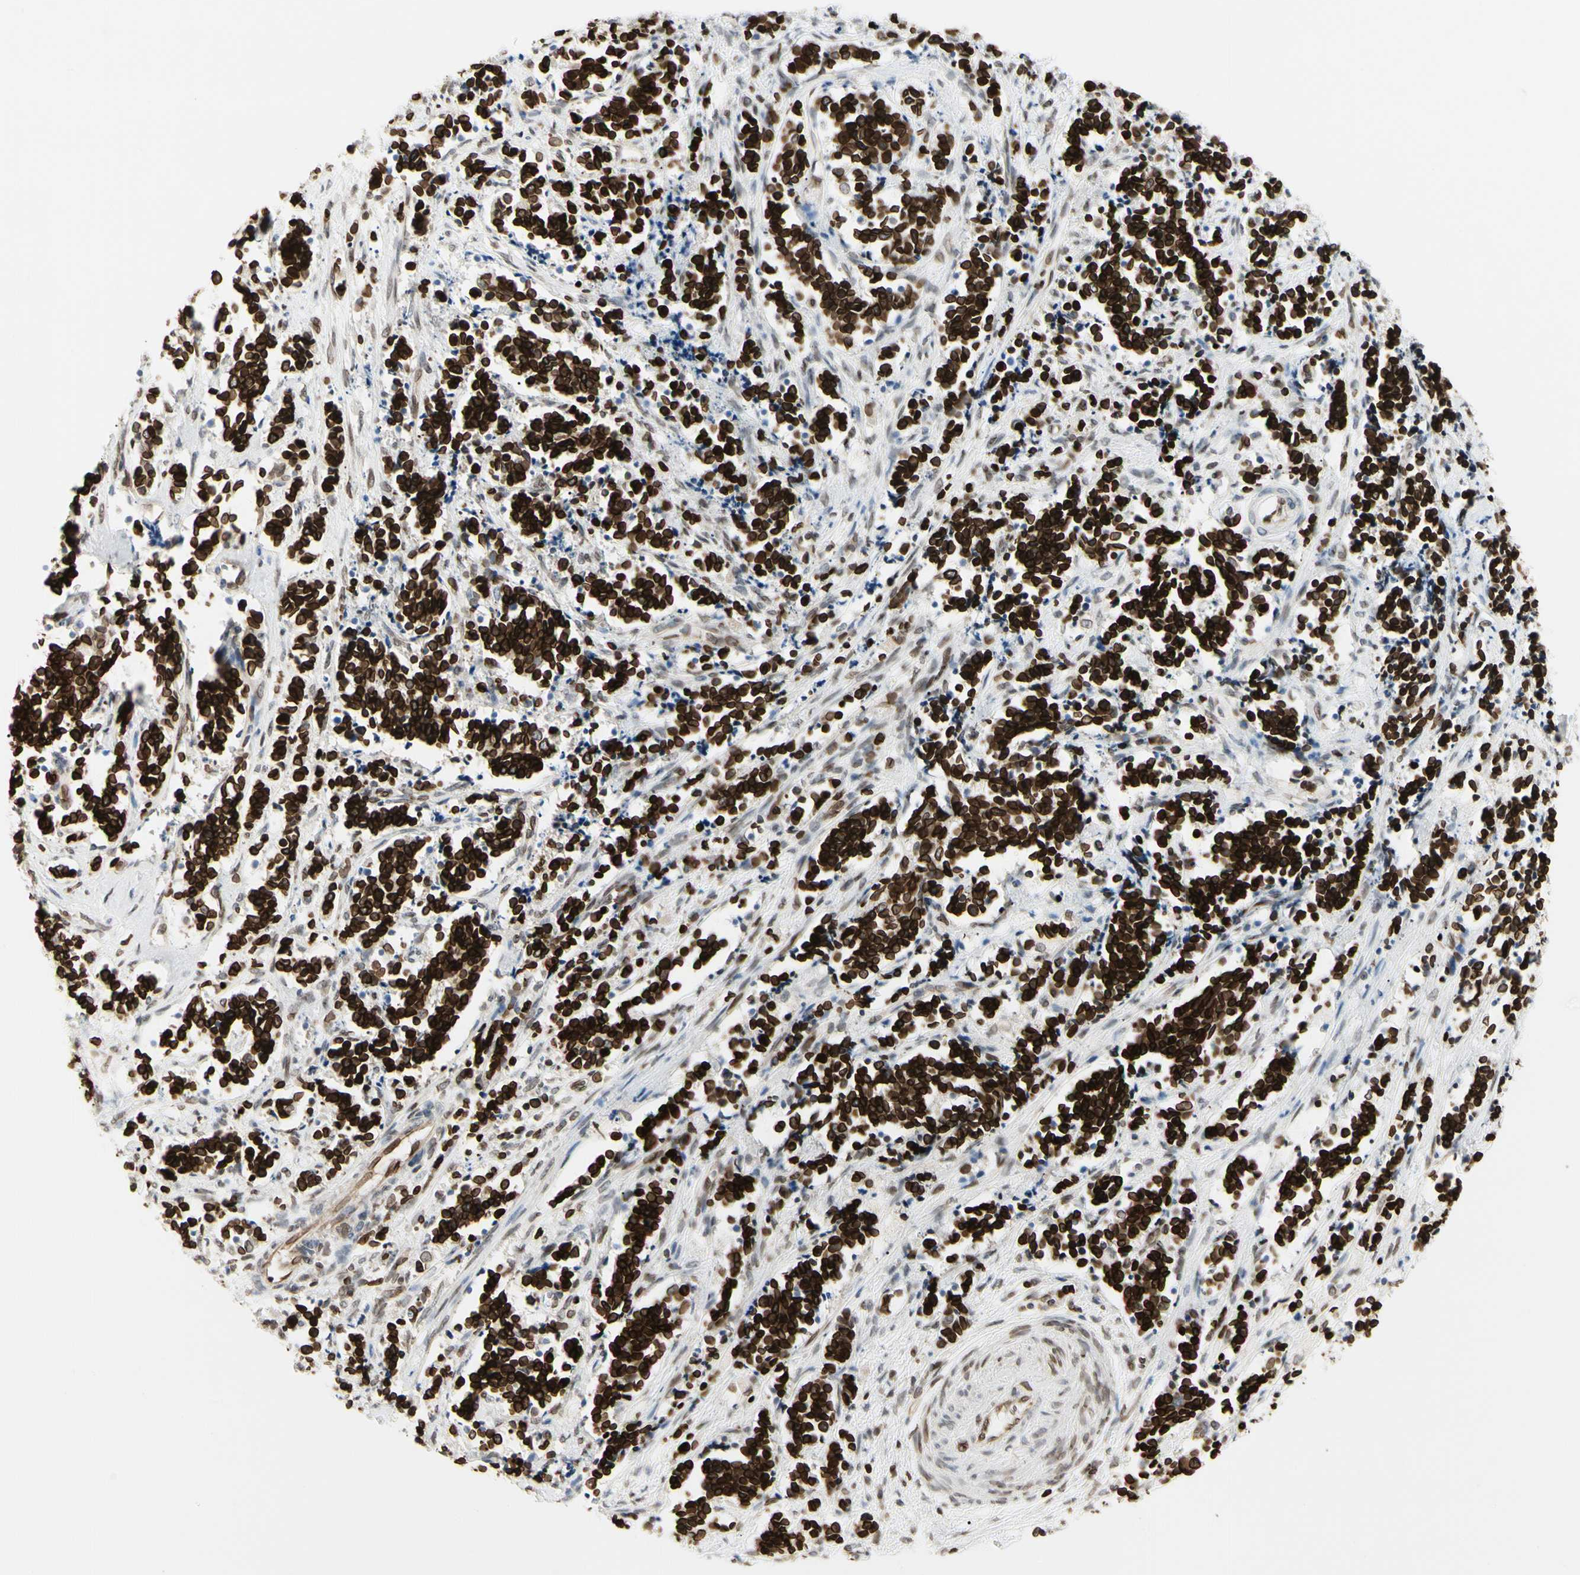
{"staining": {"intensity": "strong", "quantity": ">75%", "location": "cytoplasmic/membranous,nuclear"}, "tissue": "cervical cancer", "cell_type": "Tumor cells", "image_type": "cancer", "snomed": [{"axis": "morphology", "description": "Squamous cell carcinoma, NOS"}, {"axis": "topography", "description": "Cervix"}], "caption": "Tumor cells reveal high levels of strong cytoplasmic/membranous and nuclear staining in about >75% of cells in cervical cancer. (Stains: DAB (3,3'-diaminobenzidine) in brown, nuclei in blue, Microscopy: brightfield microscopy at high magnification).", "gene": "TMPO", "patient": {"sex": "female", "age": 35}}